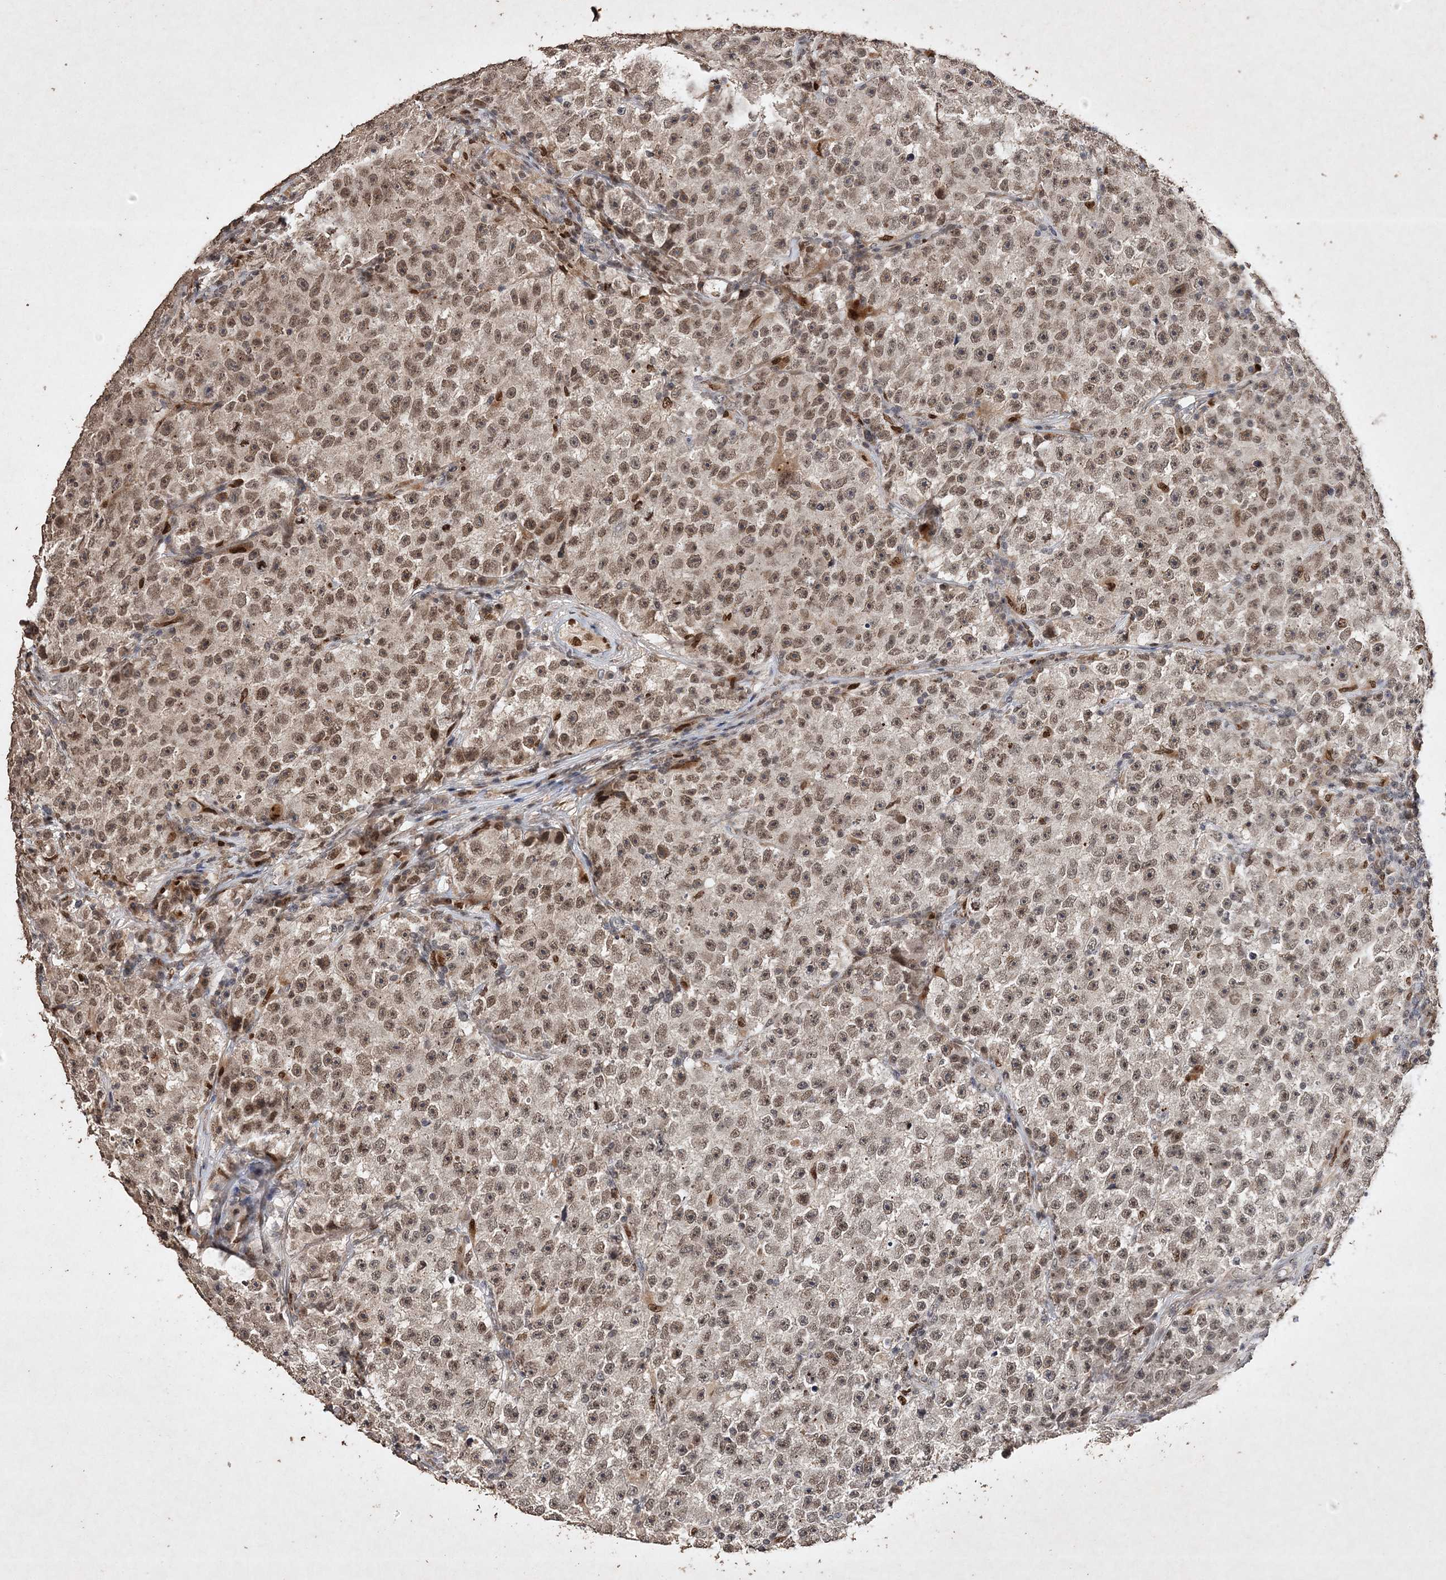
{"staining": {"intensity": "moderate", "quantity": ">75%", "location": "nuclear"}, "tissue": "testis cancer", "cell_type": "Tumor cells", "image_type": "cancer", "snomed": [{"axis": "morphology", "description": "Seminoma, NOS"}, {"axis": "topography", "description": "Testis"}], "caption": "A micrograph of testis cancer stained for a protein displays moderate nuclear brown staining in tumor cells.", "gene": "C3orf38", "patient": {"sex": "male", "age": 22}}